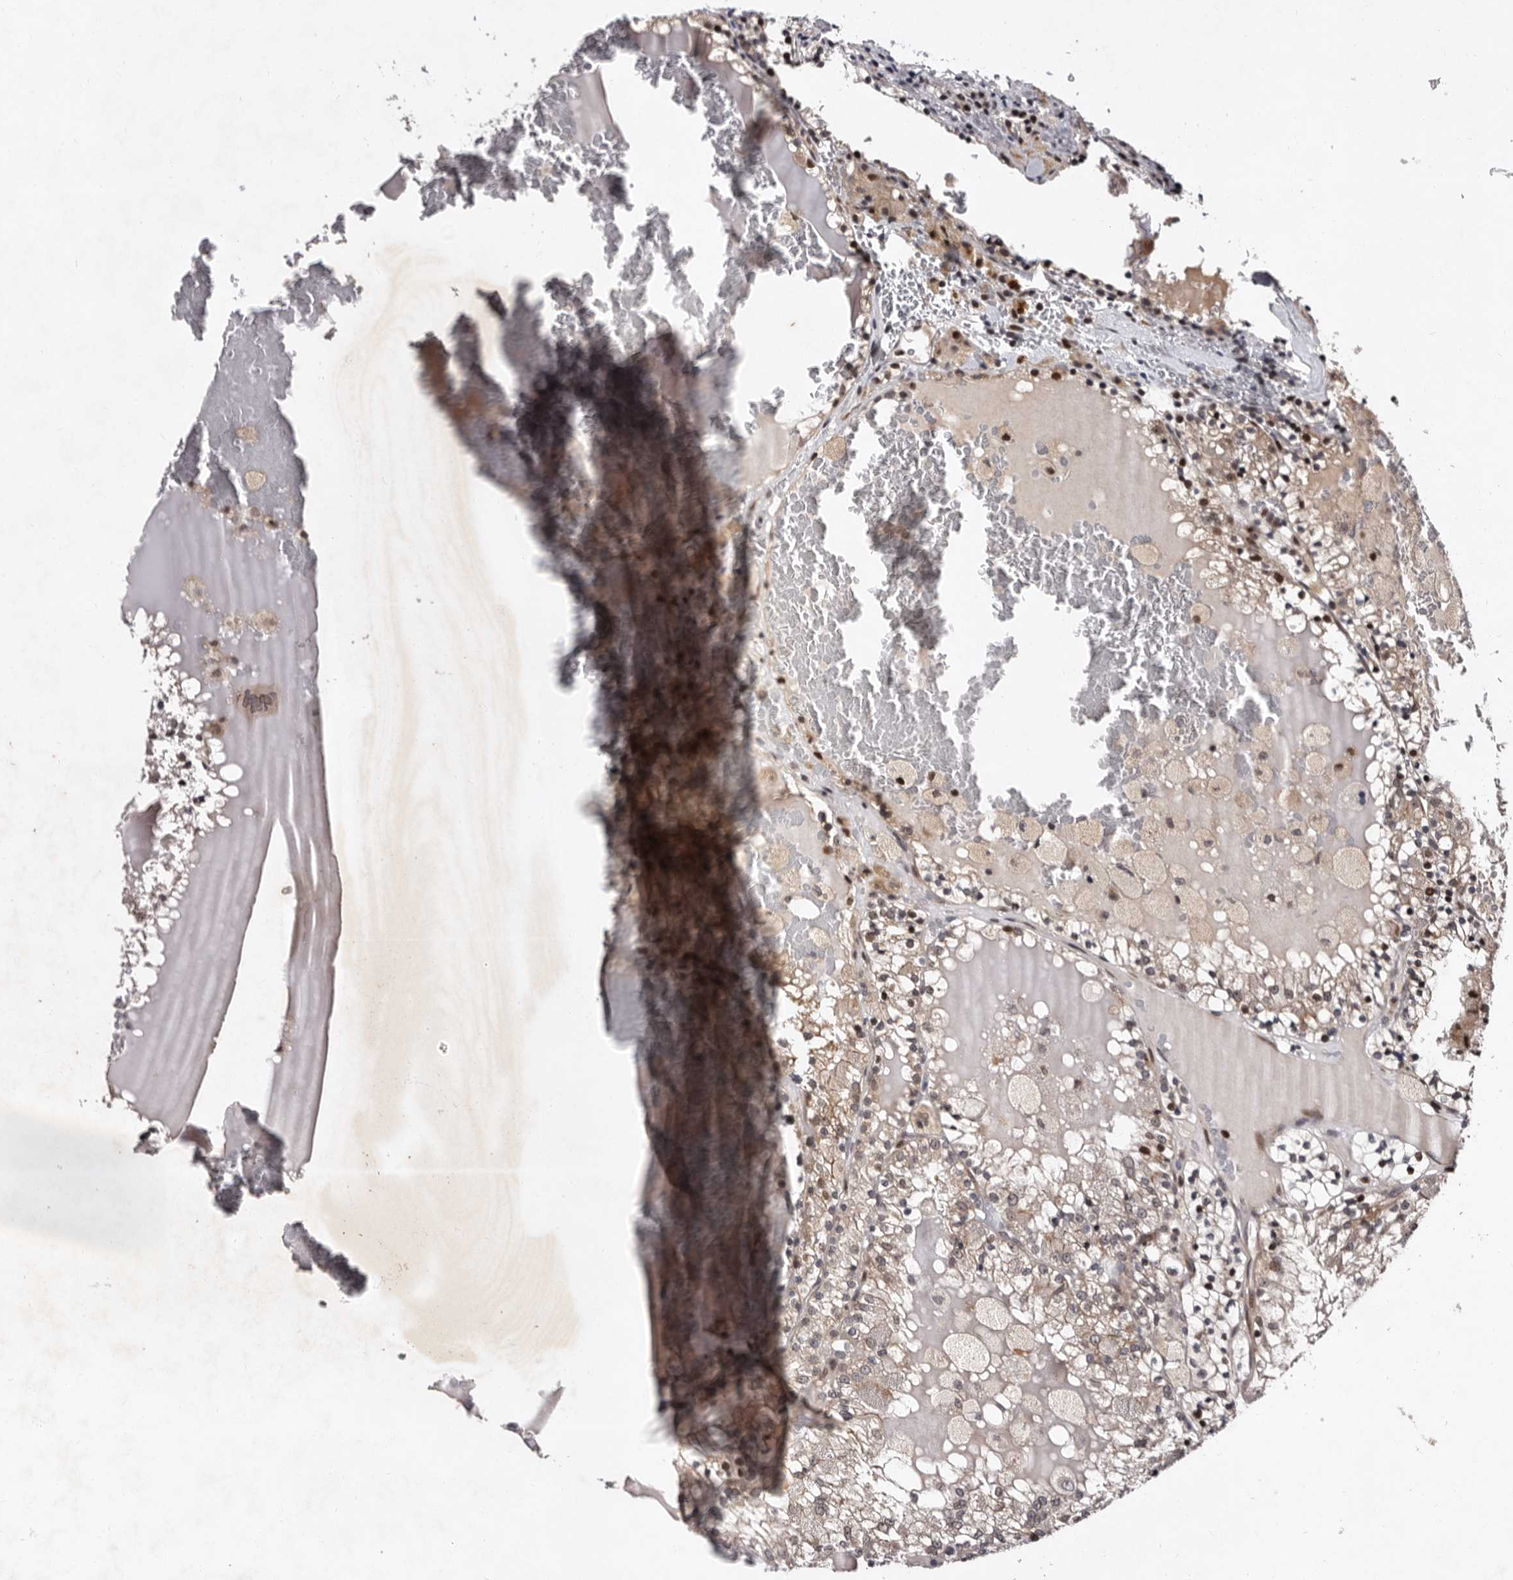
{"staining": {"intensity": "weak", "quantity": "25%-75%", "location": "cytoplasmic/membranous,nuclear"}, "tissue": "renal cancer", "cell_type": "Tumor cells", "image_type": "cancer", "snomed": [{"axis": "morphology", "description": "Adenocarcinoma, NOS"}, {"axis": "topography", "description": "Kidney"}], "caption": "Tumor cells demonstrate low levels of weak cytoplasmic/membranous and nuclear expression in approximately 25%-75% of cells in renal cancer. (Stains: DAB in brown, nuclei in blue, Microscopy: brightfield microscopy at high magnification).", "gene": "TNKS", "patient": {"sex": "female", "age": 56}}